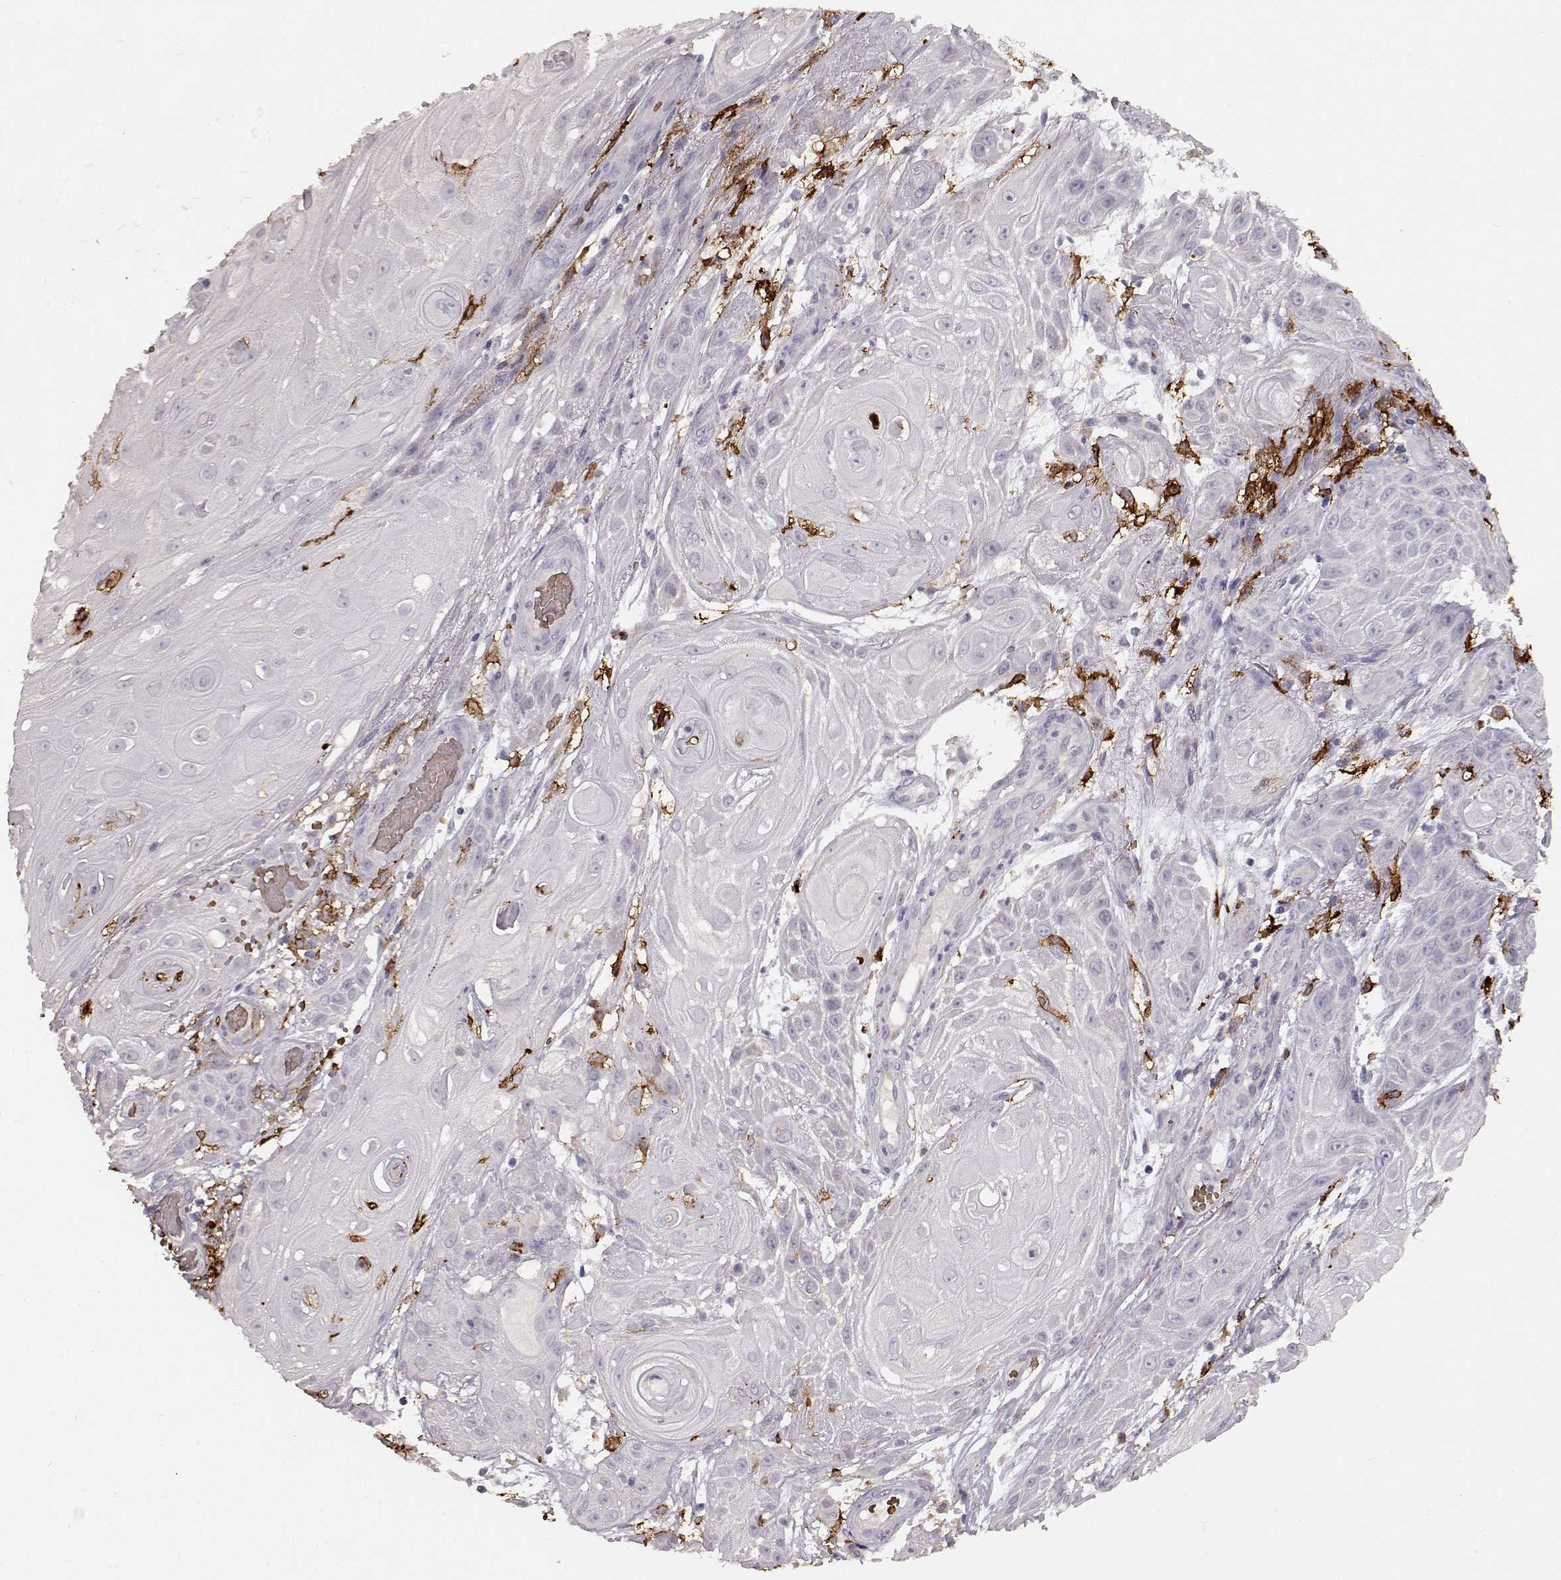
{"staining": {"intensity": "negative", "quantity": "none", "location": "none"}, "tissue": "skin cancer", "cell_type": "Tumor cells", "image_type": "cancer", "snomed": [{"axis": "morphology", "description": "Squamous cell carcinoma, NOS"}, {"axis": "topography", "description": "Skin"}], "caption": "The micrograph displays no staining of tumor cells in squamous cell carcinoma (skin).", "gene": "CCNF", "patient": {"sex": "male", "age": 62}}